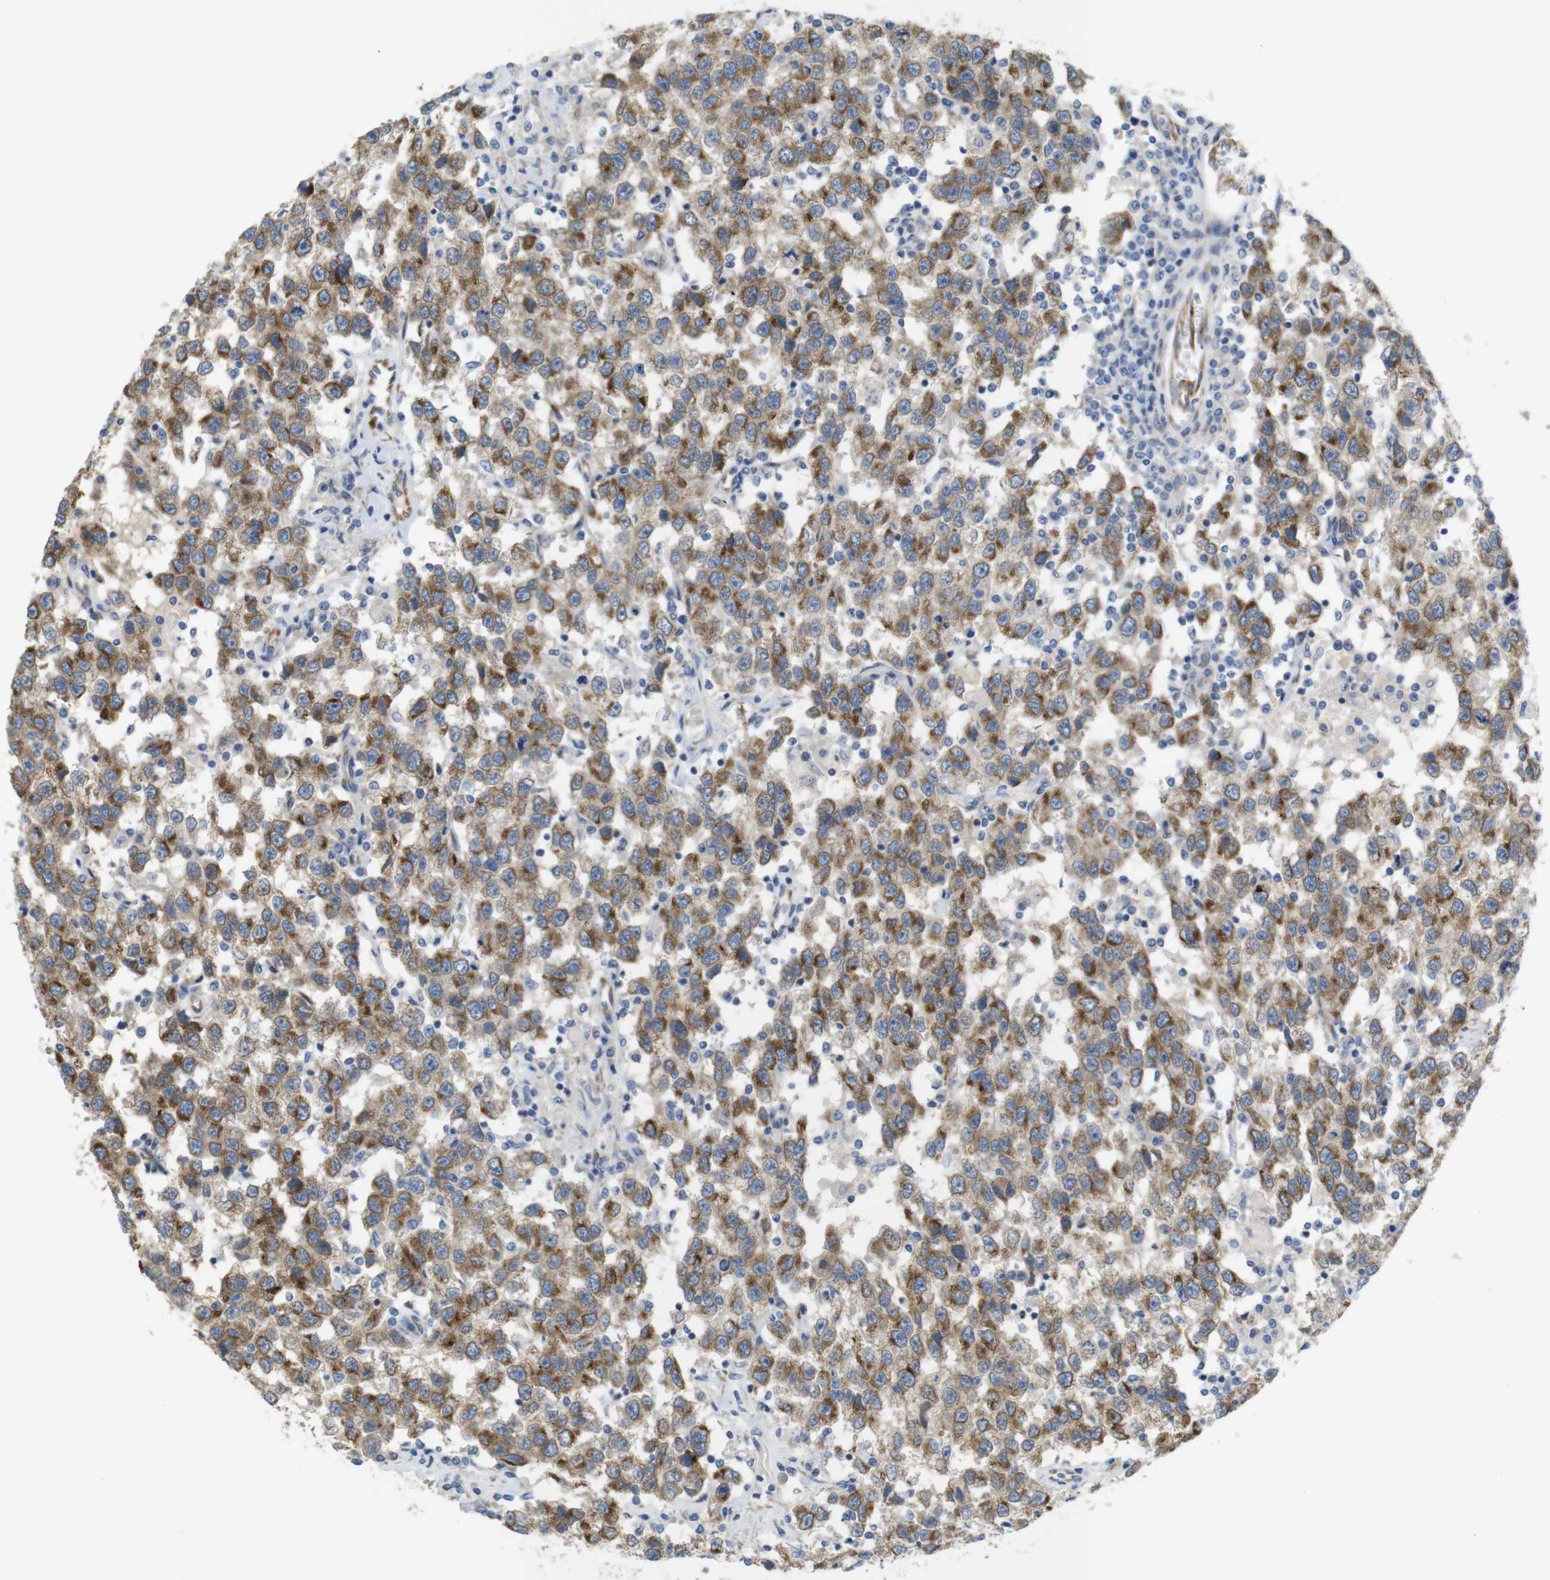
{"staining": {"intensity": "moderate", "quantity": ">75%", "location": "cytoplasmic/membranous"}, "tissue": "testis cancer", "cell_type": "Tumor cells", "image_type": "cancer", "snomed": [{"axis": "morphology", "description": "Seminoma, NOS"}, {"axis": "topography", "description": "Testis"}], "caption": "Immunohistochemistry (IHC) of seminoma (testis) demonstrates medium levels of moderate cytoplasmic/membranous expression in approximately >75% of tumor cells. (brown staining indicates protein expression, while blue staining denotes nuclei).", "gene": "PCNX2", "patient": {"sex": "male", "age": 41}}